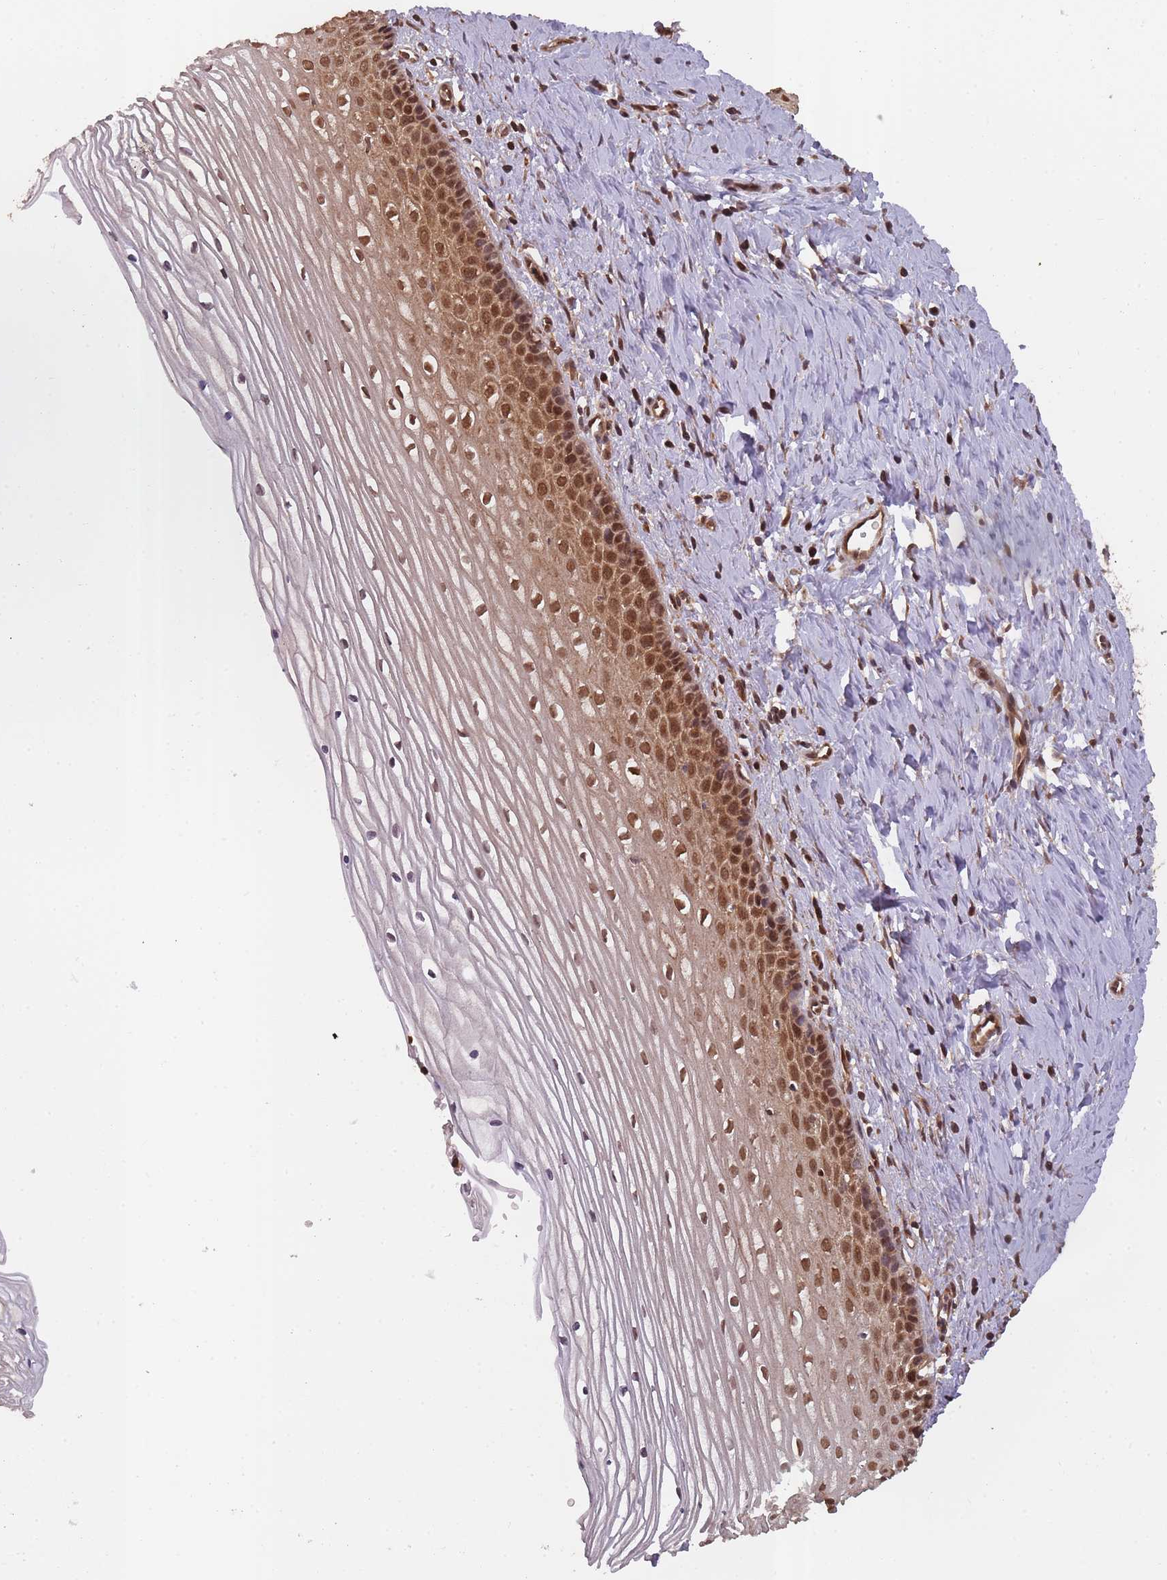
{"staining": {"intensity": "strong", "quantity": ">75%", "location": "cytoplasmic/membranous,nuclear"}, "tissue": "cervix", "cell_type": "Glandular cells", "image_type": "normal", "snomed": [{"axis": "morphology", "description": "Normal tissue, NOS"}, {"axis": "topography", "description": "Cervix"}], "caption": "DAB immunohistochemical staining of normal human cervix exhibits strong cytoplasmic/membranous,nuclear protein positivity in about >75% of glandular cells.", "gene": "PPP6R3", "patient": {"sex": "female", "age": 47}}